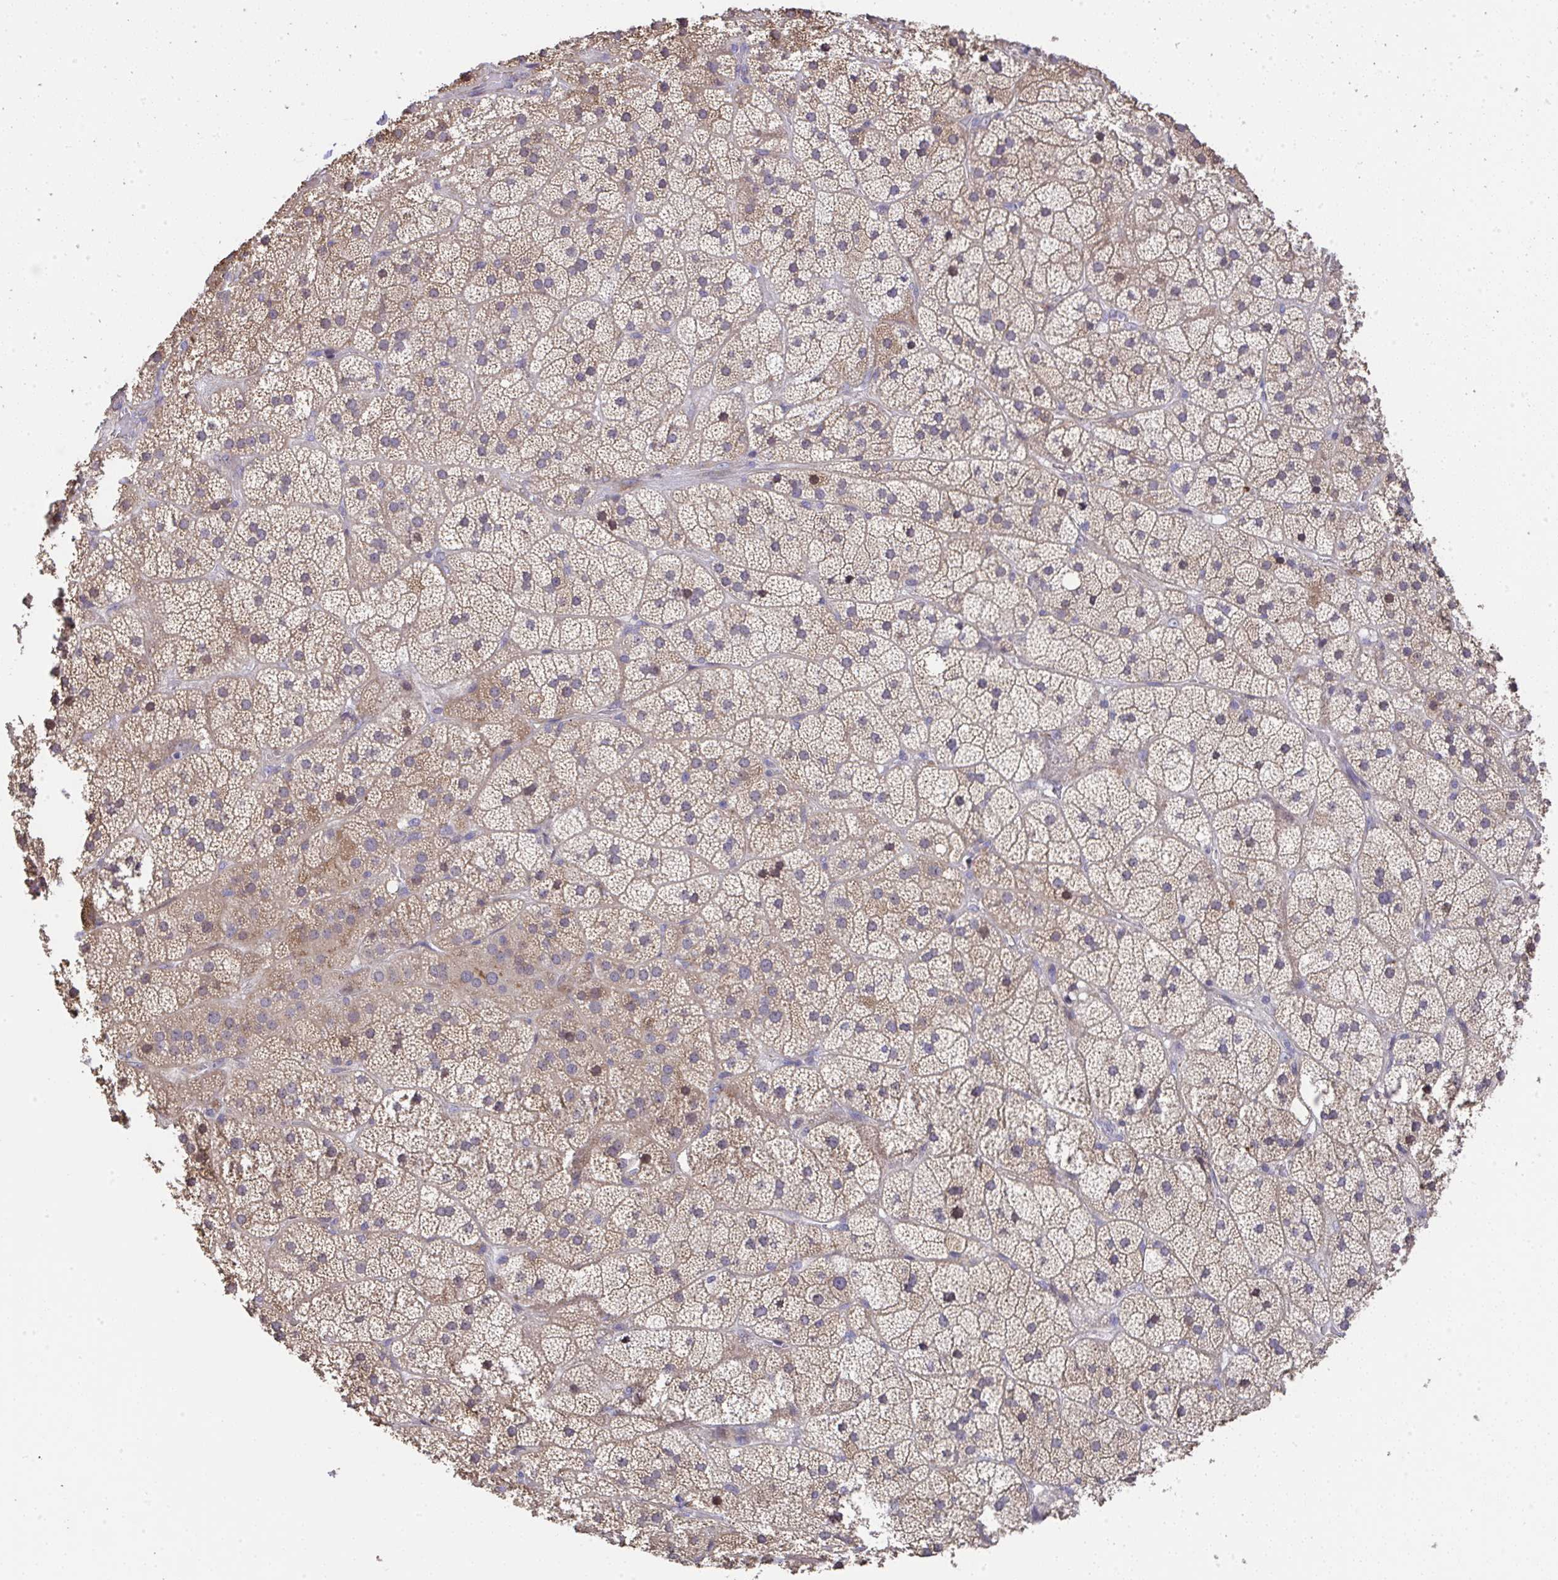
{"staining": {"intensity": "moderate", "quantity": "25%-75%", "location": "cytoplasmic/membranous"}, "tissue": "adrenal gland", "cell_type": "Glandular cells", "image_type": "normal", "snomed": [{"axis": "morphology", "description": "Normal tissue, NOS"}, {"axis": "topography", "description": "Adrenal gland"}], "caption": "Immunohistochemical staining of benign human adrenal gland displays medium levels of moderate cytoplasmic/membranous staining in about 25%-75% of glandular cells. The protein of interest is shown in brown color, while the nuclei are stained blue.", "gene": "RUNDC3B", "patient": {"sex": "male", "age": 57}}